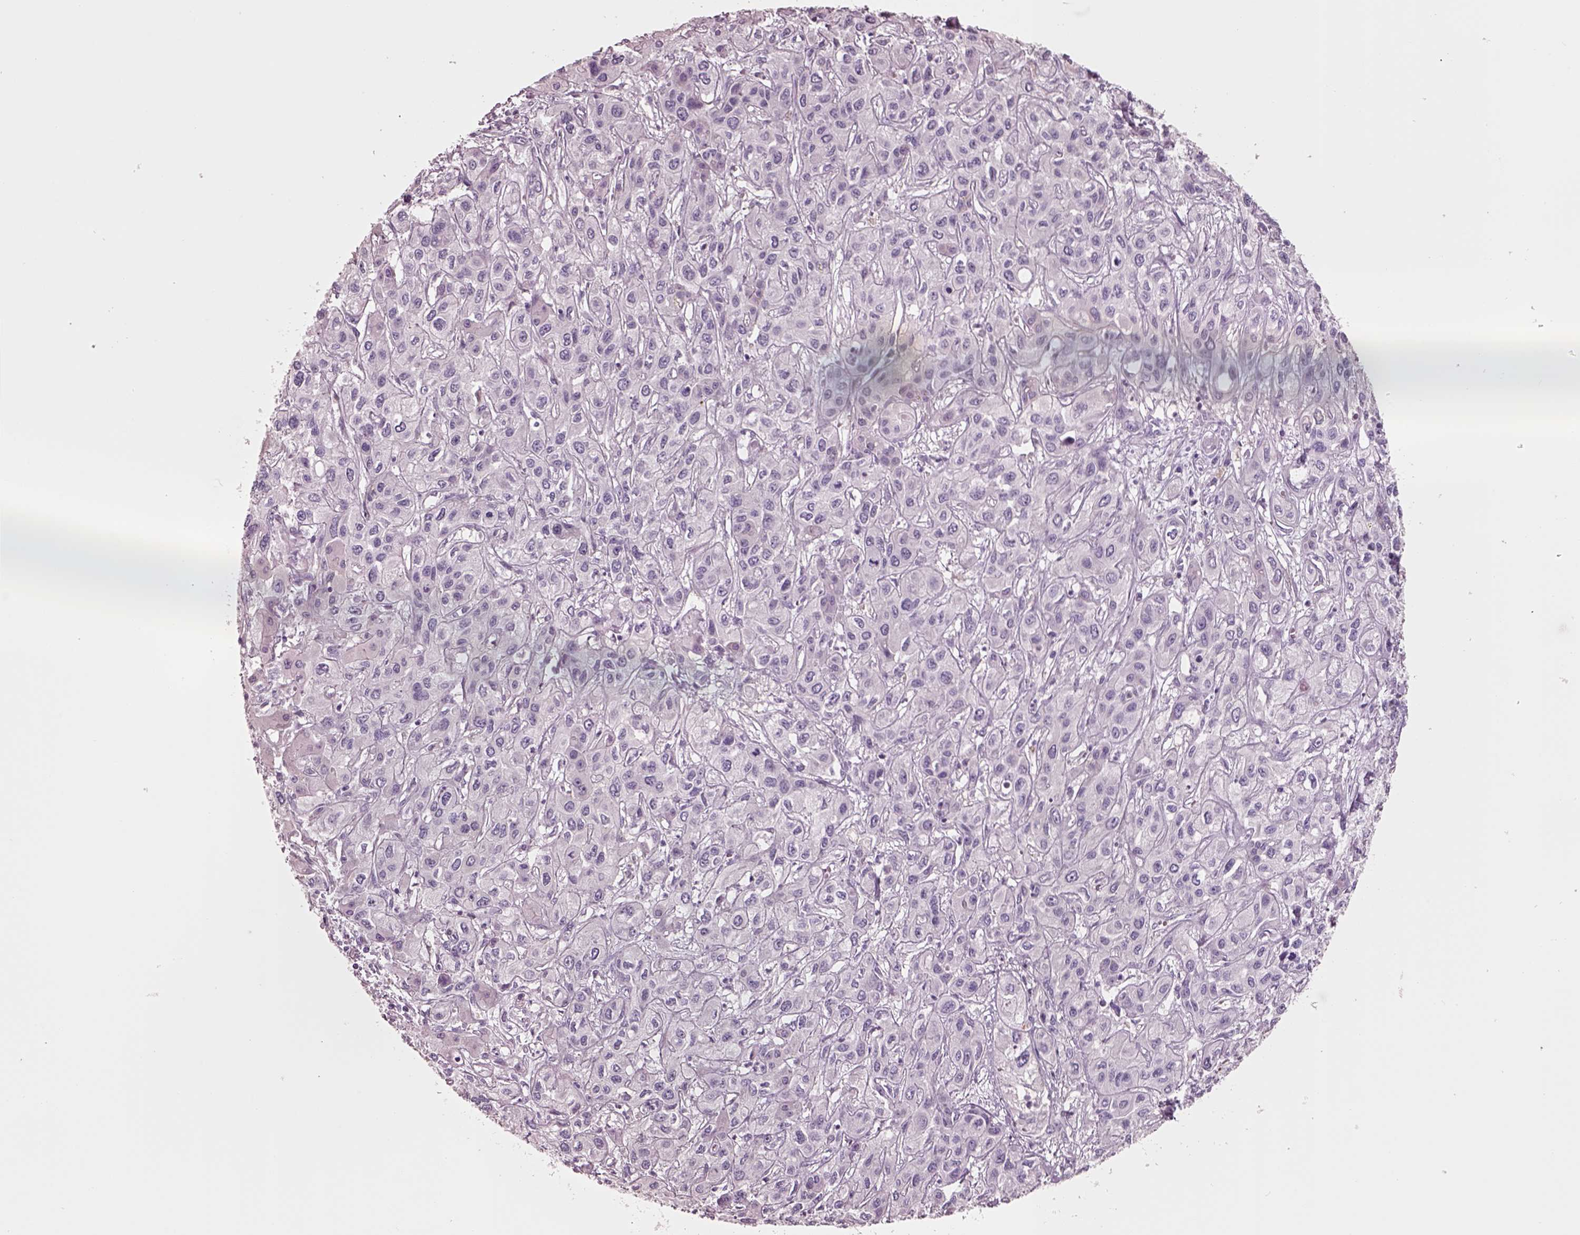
{"staining": {"intensity": "negative", "quantity": "none", "location": "none"}, "tissue": "liver cancer", "cell_type": "Tumor cells", "image_type": "cancer", "snomed": [{"axis": "morphology", "description": "Cholangiocarcinoma"}, {"axis": "topography", "description": "Liver"}], "caption": "Image shows no protein positivity in tumor cells of liver cancer (cholangiocarcinoma) tissue.", "gene": "PNOC", "patient": {"sex": "female", "age": 66}}